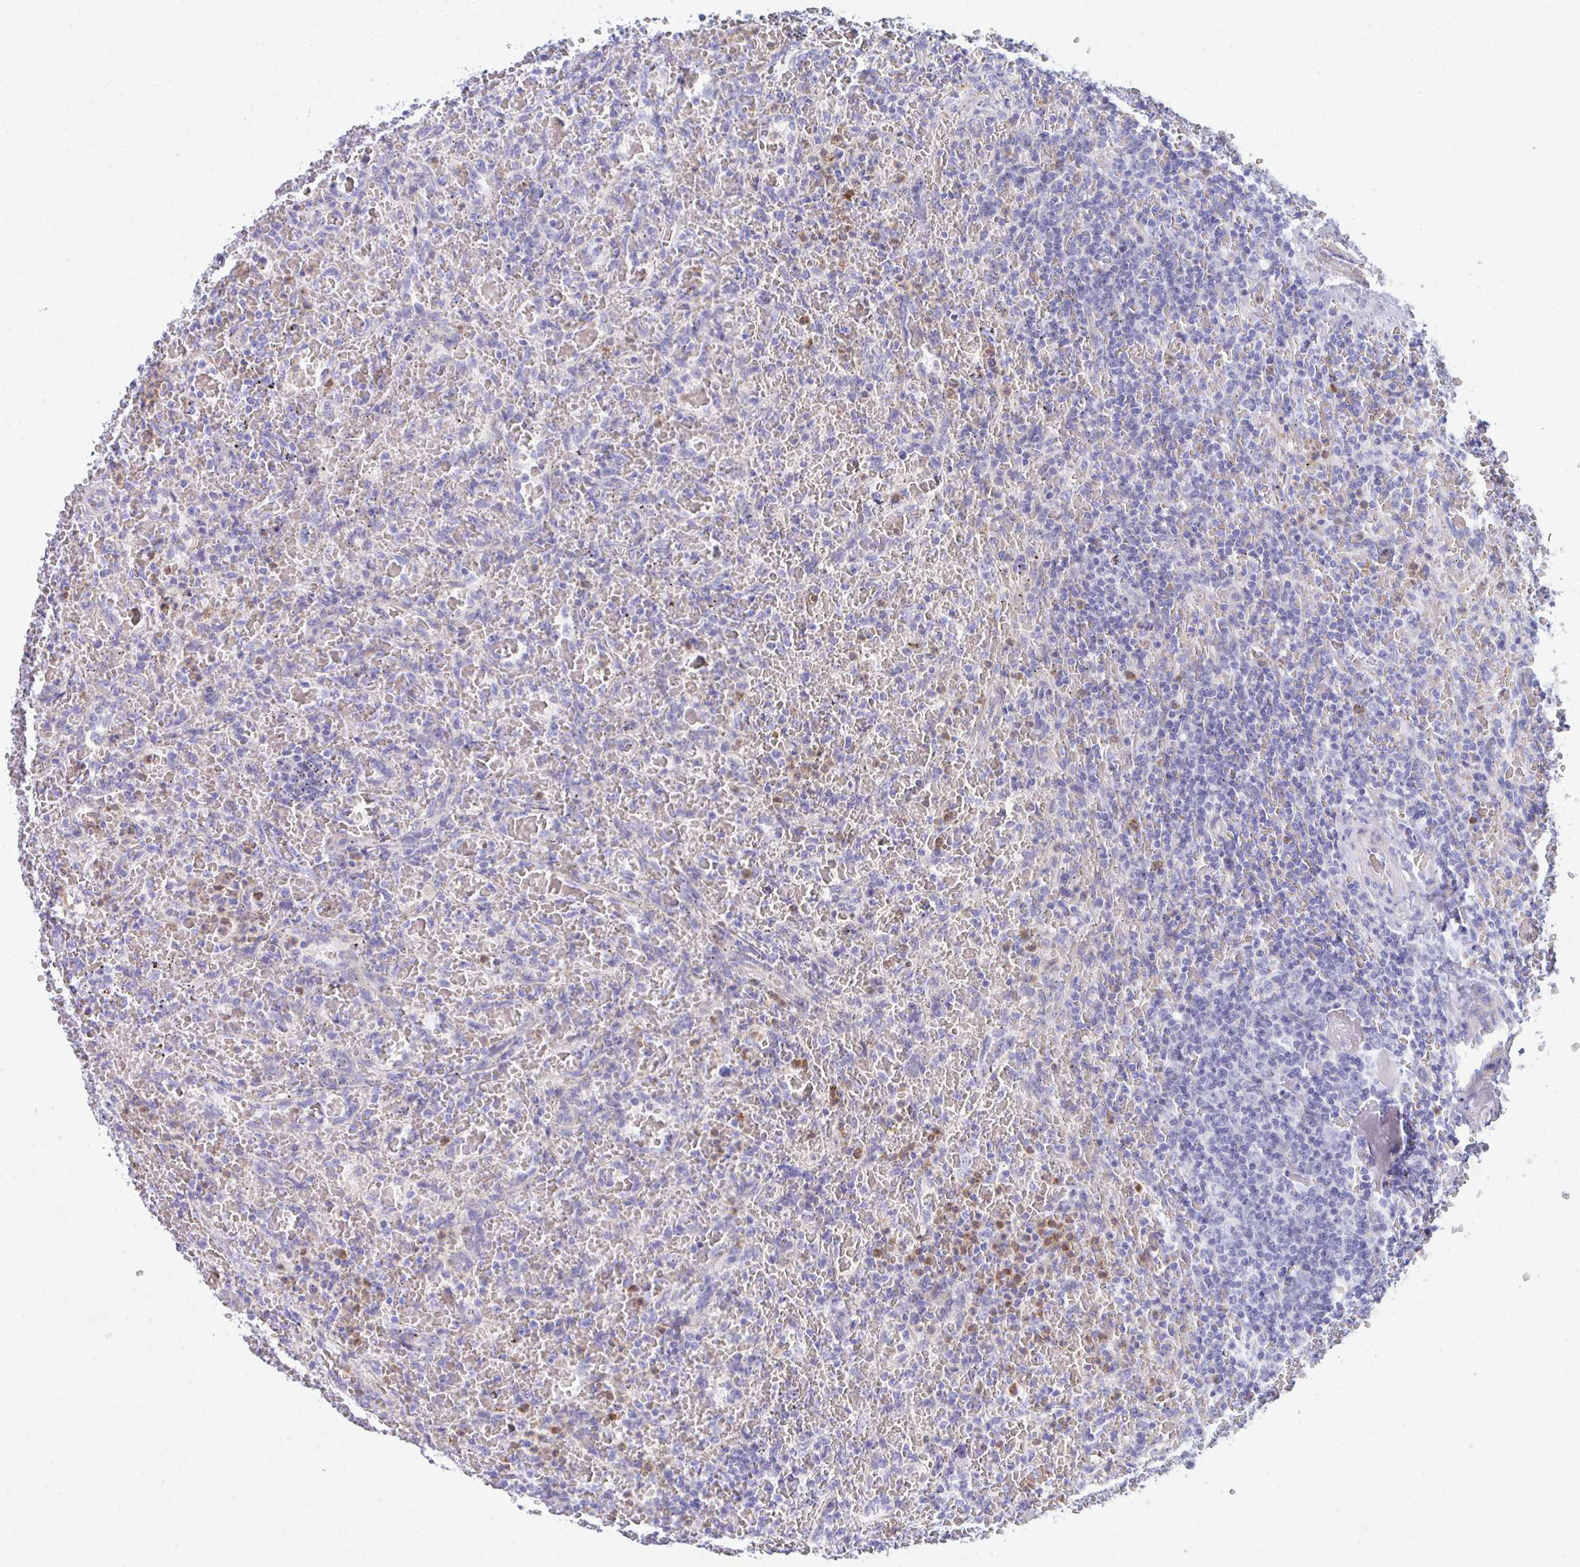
{"staining": {"intensity": "negative", "quantity": "none", "location": "none"}, "tissue": "lymphoma", "cell_type": "Tumor cells", "image_type": "cancer", "snomed": [{"axis": "morphology", "description": "Malignant lymphoma, non-Hodgkin's type, Low grade"}, {"axis": "topography", "description": "Spleen"}], "caption": "An immunohistochemistry histopathology image of lymphoma is shown. There is no staining in tumor cells of lymphoma.", "gene": "CEP170B", "patient": {"sex": "female", "age": 64}}